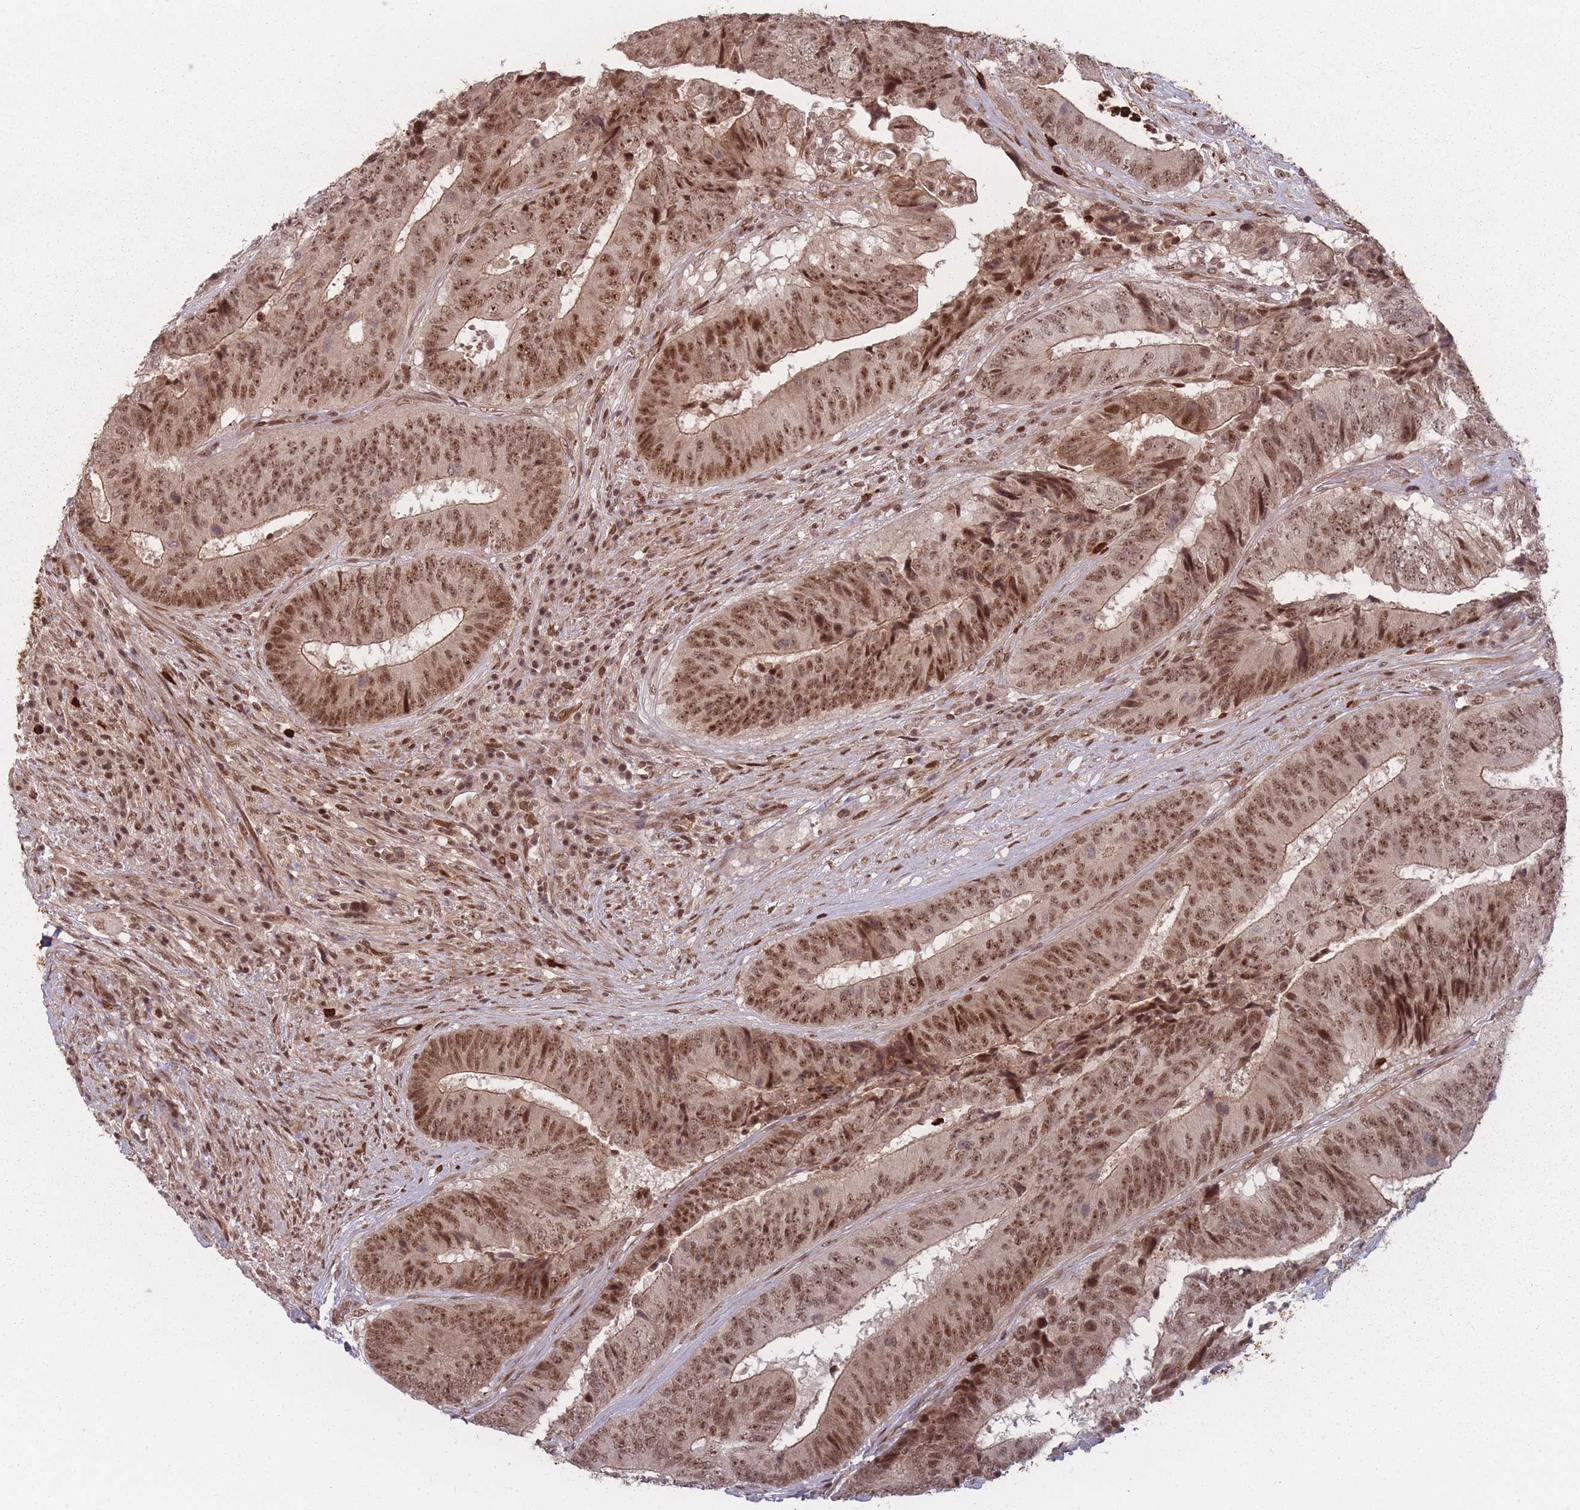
{"staining": {"intensity": "moderate", "quantity": ">75%", "location": "cytoplasmic/membranous,nuclear"}, "tissue": "colorectal cancer", "cell_type": "Tumor cells", "image_type": "cancer", "snomed": [{"axis": "morphology", "description": "Adenocarcinoma, NOS"}, {"axis": "topography", "description": "Rectum"}], "caption": "A medium amount of moderate cytoplasmic/membranous and nuclear expression is identified in about >75% of tumor cells in adenocarcinoma (colorectal) tissue.", "gene": "WDR55", "patient": {"sex": "male", "age": 72}}